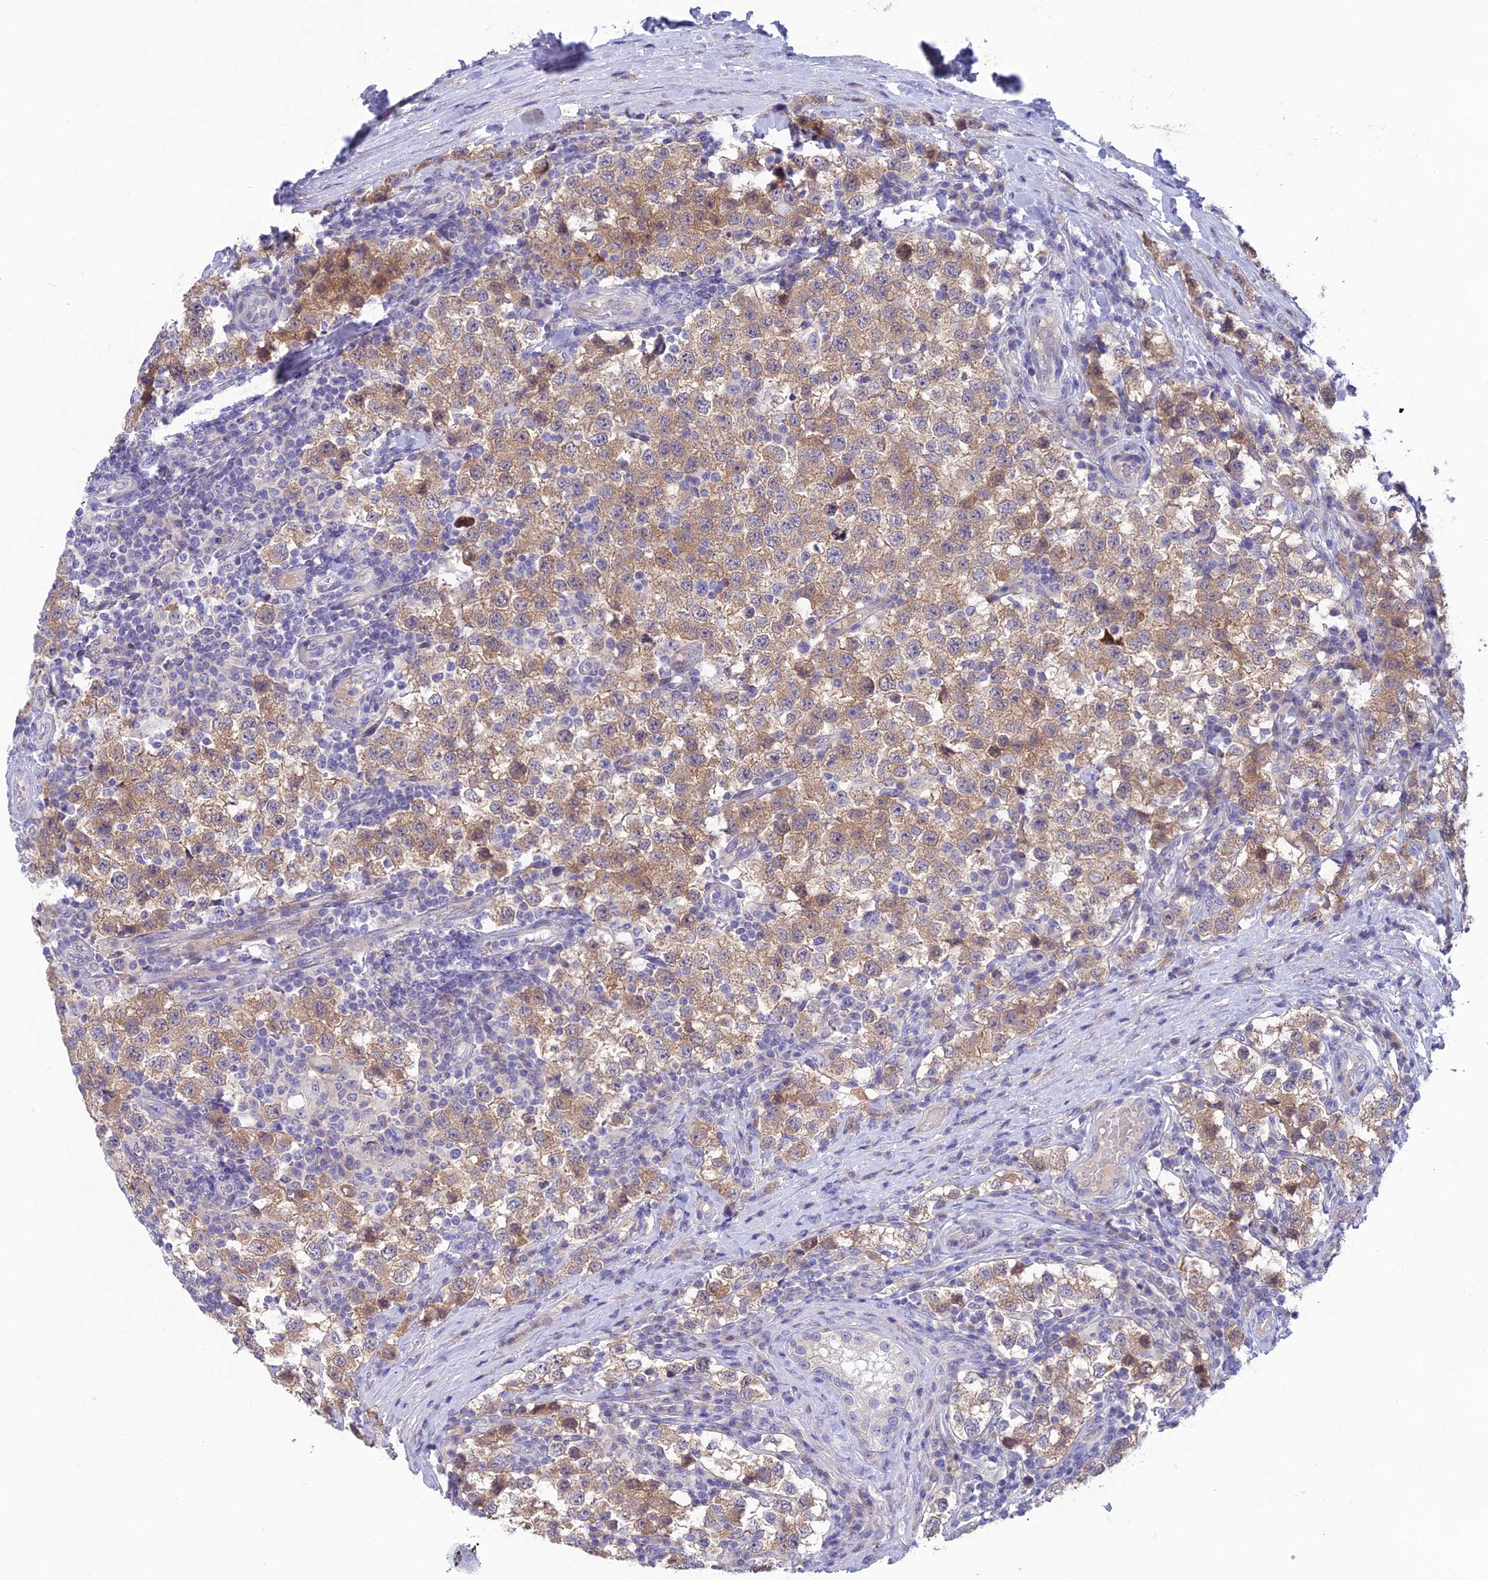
{"staining": {"intensity": "moderate", "quantity": ">75%", "location": "cytoplasmic/membranous"}, "tissue": "testis cancer", "cell_type": "Tumor cells", "image_type": "cancer", "snomed": [{"axis": "morphology", "description": "Seminoma, NOS"}, {"axis": "topography", "description": "Testis"}], "caption": "Immunohistochemical staining of human testis cancer (seminoma) demonstrates moderate cytoplasmic/membranous protein expression in about >75% of tumor cells. The protein of interest is shown in brown color, while the nuclei are stained blue.", "gene": "XPO7", "patient": {"sex": "male", "age": 34}}